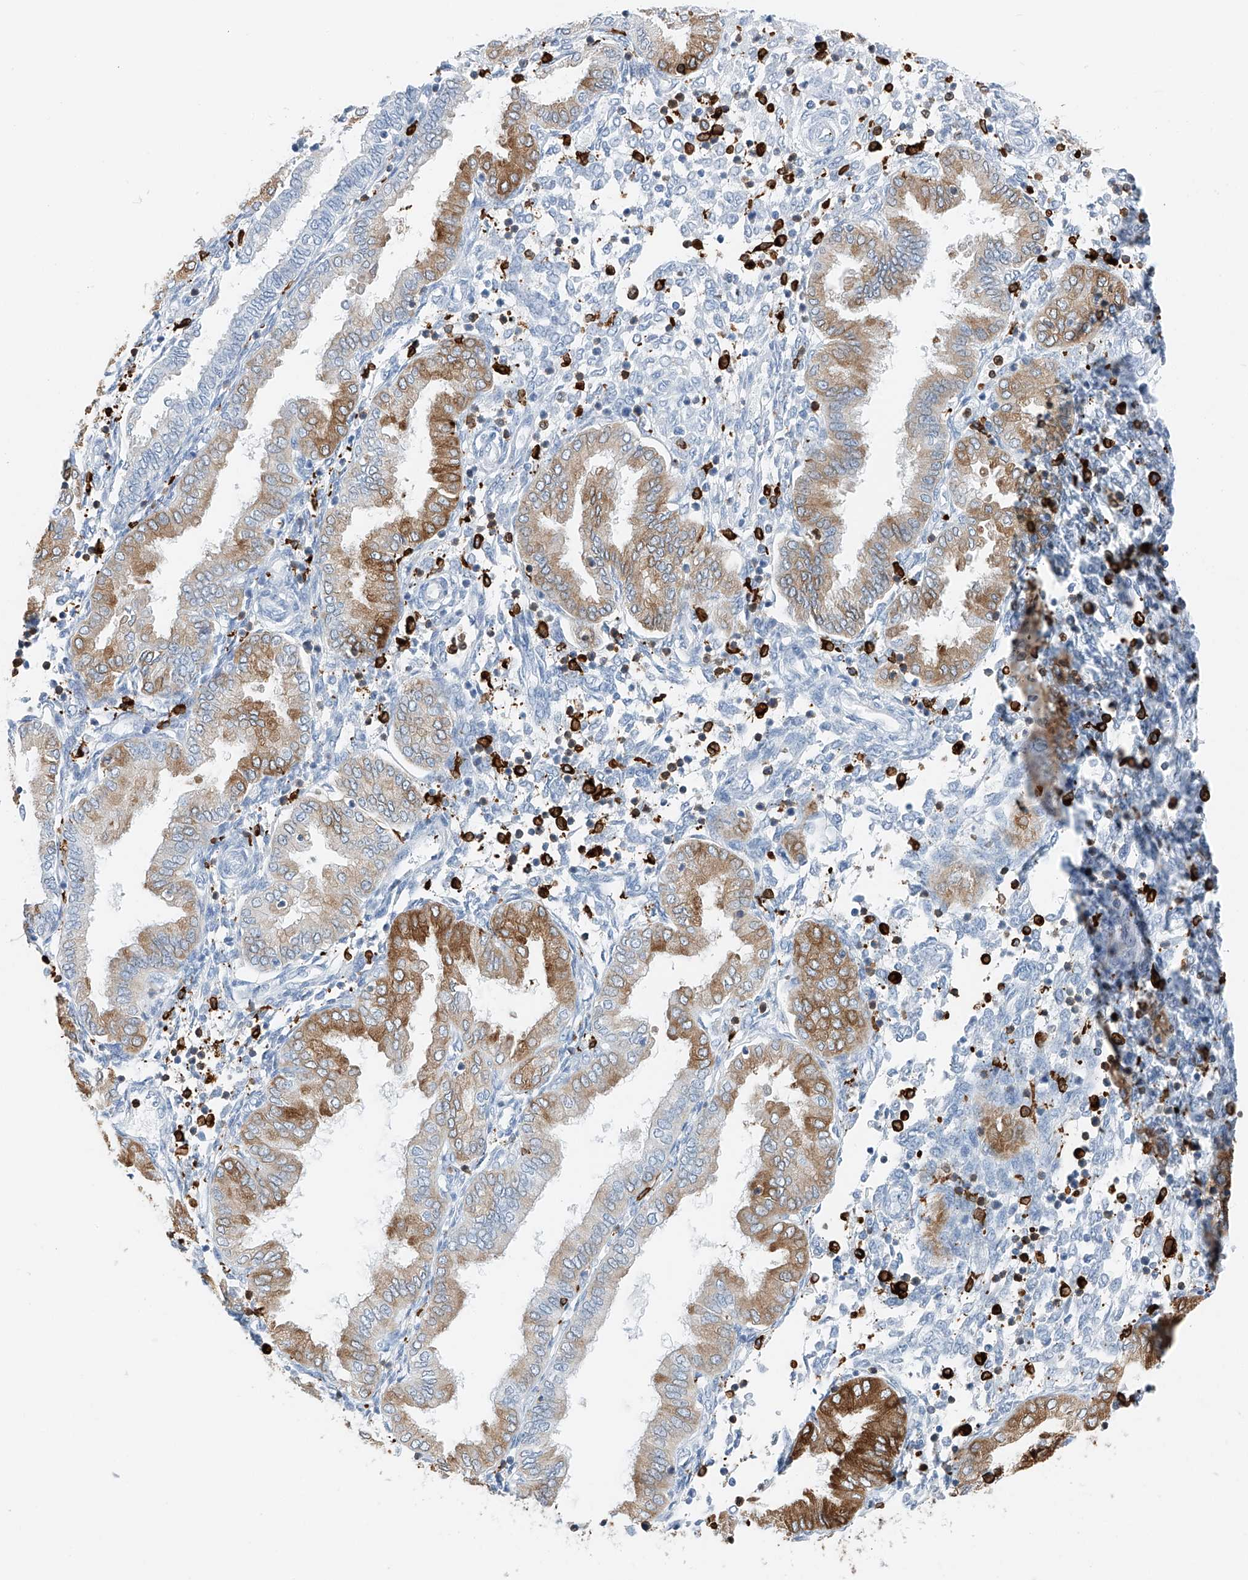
{"staining": {"intensity": "negative", "quantity": "none", "location": "none"}, "tissue": "endometrium", "cell_type": "Cells in endometrial stroma", "image_type": "normal", "snomed": [{"axis": "morphology", "description": "Normal tissue, NOS"}, {"axis": "topography", "description": "Endometrium"}], "caption": "DAB immunohistochemical staining of unremarkable endometrium shows no significant staining in cells in endometrial stroma.", "gene": "TBXAS1", "patient": {"sex": "female", "age": 53}}